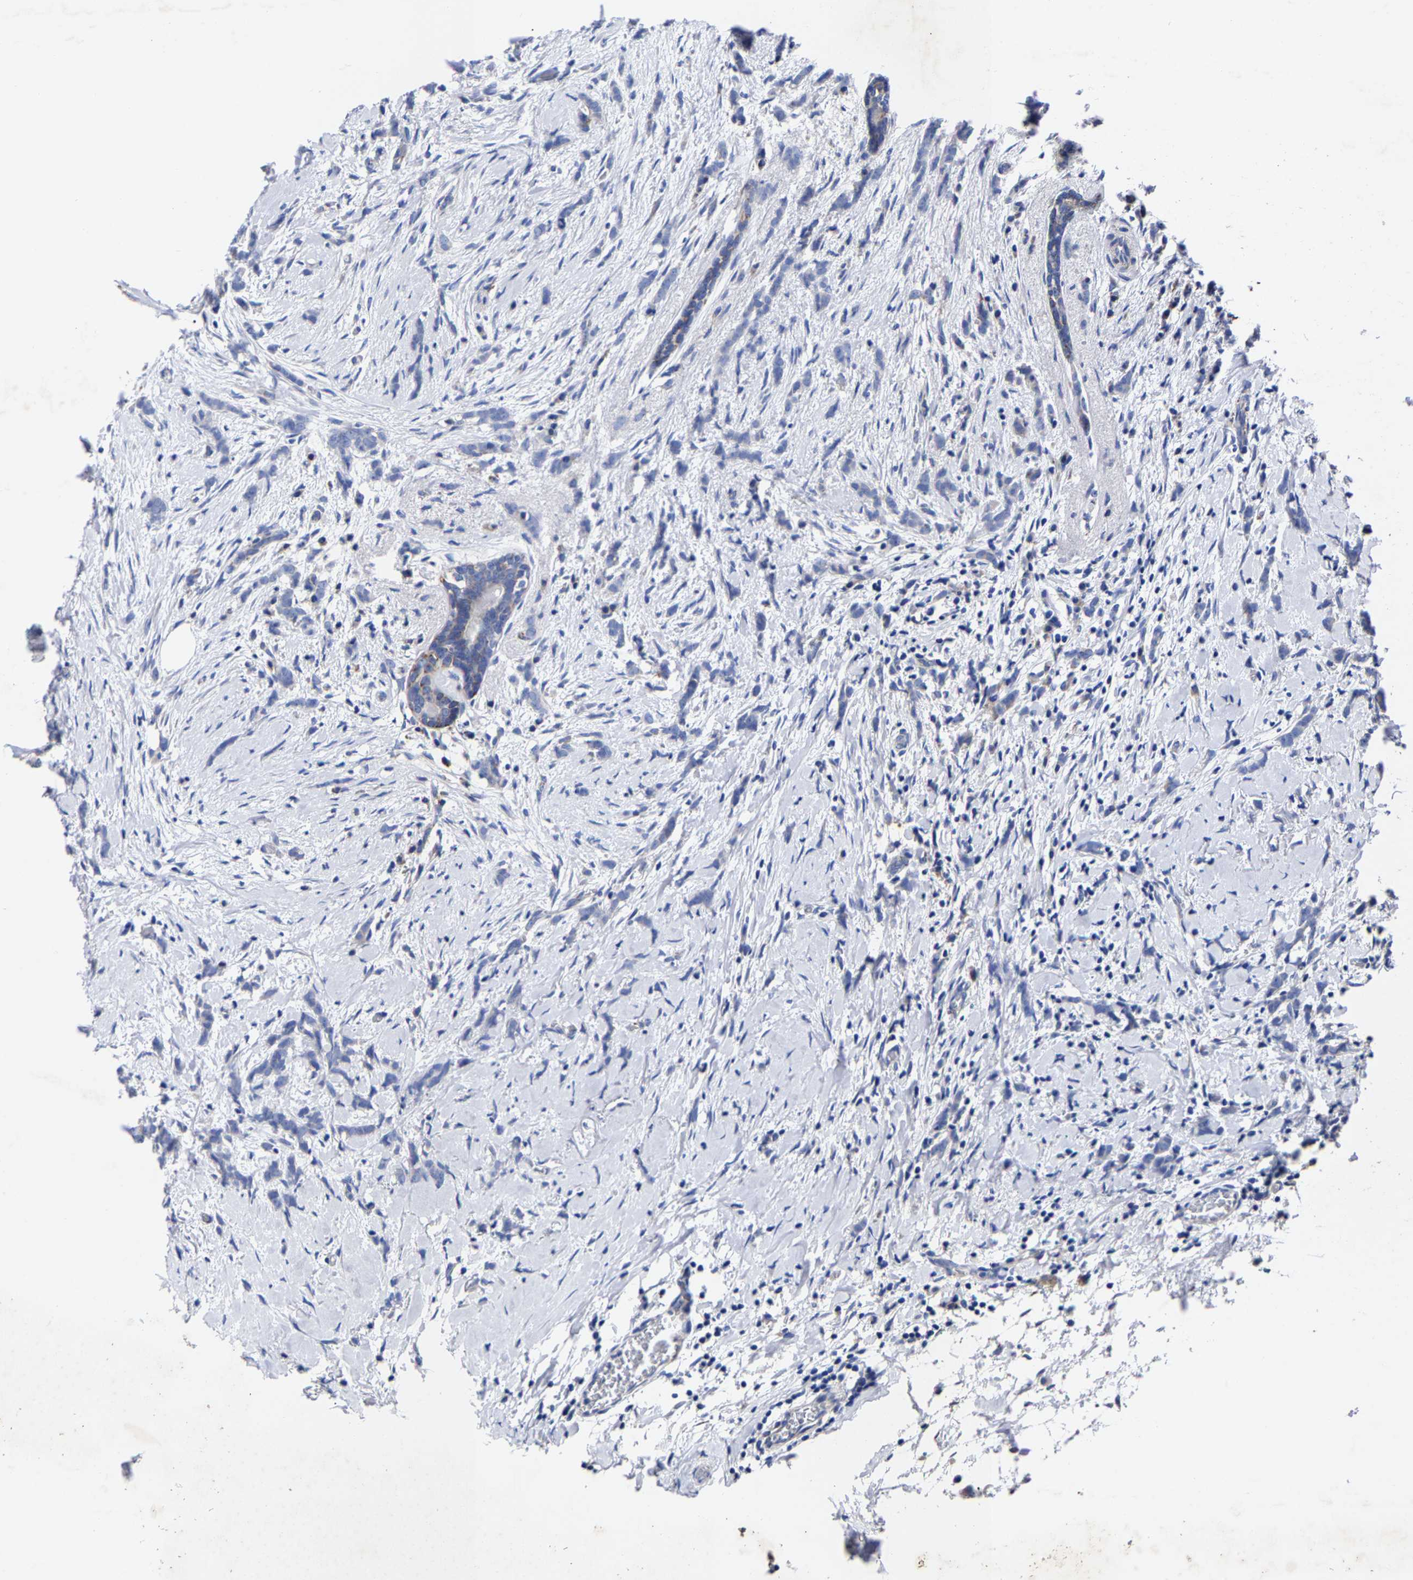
{"staining": {"intensity": "negative", "quantity": "none", "location": "none"}, "tissue": "breast cancer", "cell_type": "Tumor cells", "image_type": "cancer", "snomed": [{"axis": "morphology", "description": "Lobular carcinoma, in situ"}, {"axis": "morphology", "description": "Lobular carcinoma"}, {"axis": "topography", "description": "Breast"}], "caption": "Immunohistochemistry (IHC) of human breast cancer (lobular carcinoma in situ) shows no staining in tumor cells.", "gene": "AASS", "patient": {"sex": "female", "age": 41}}